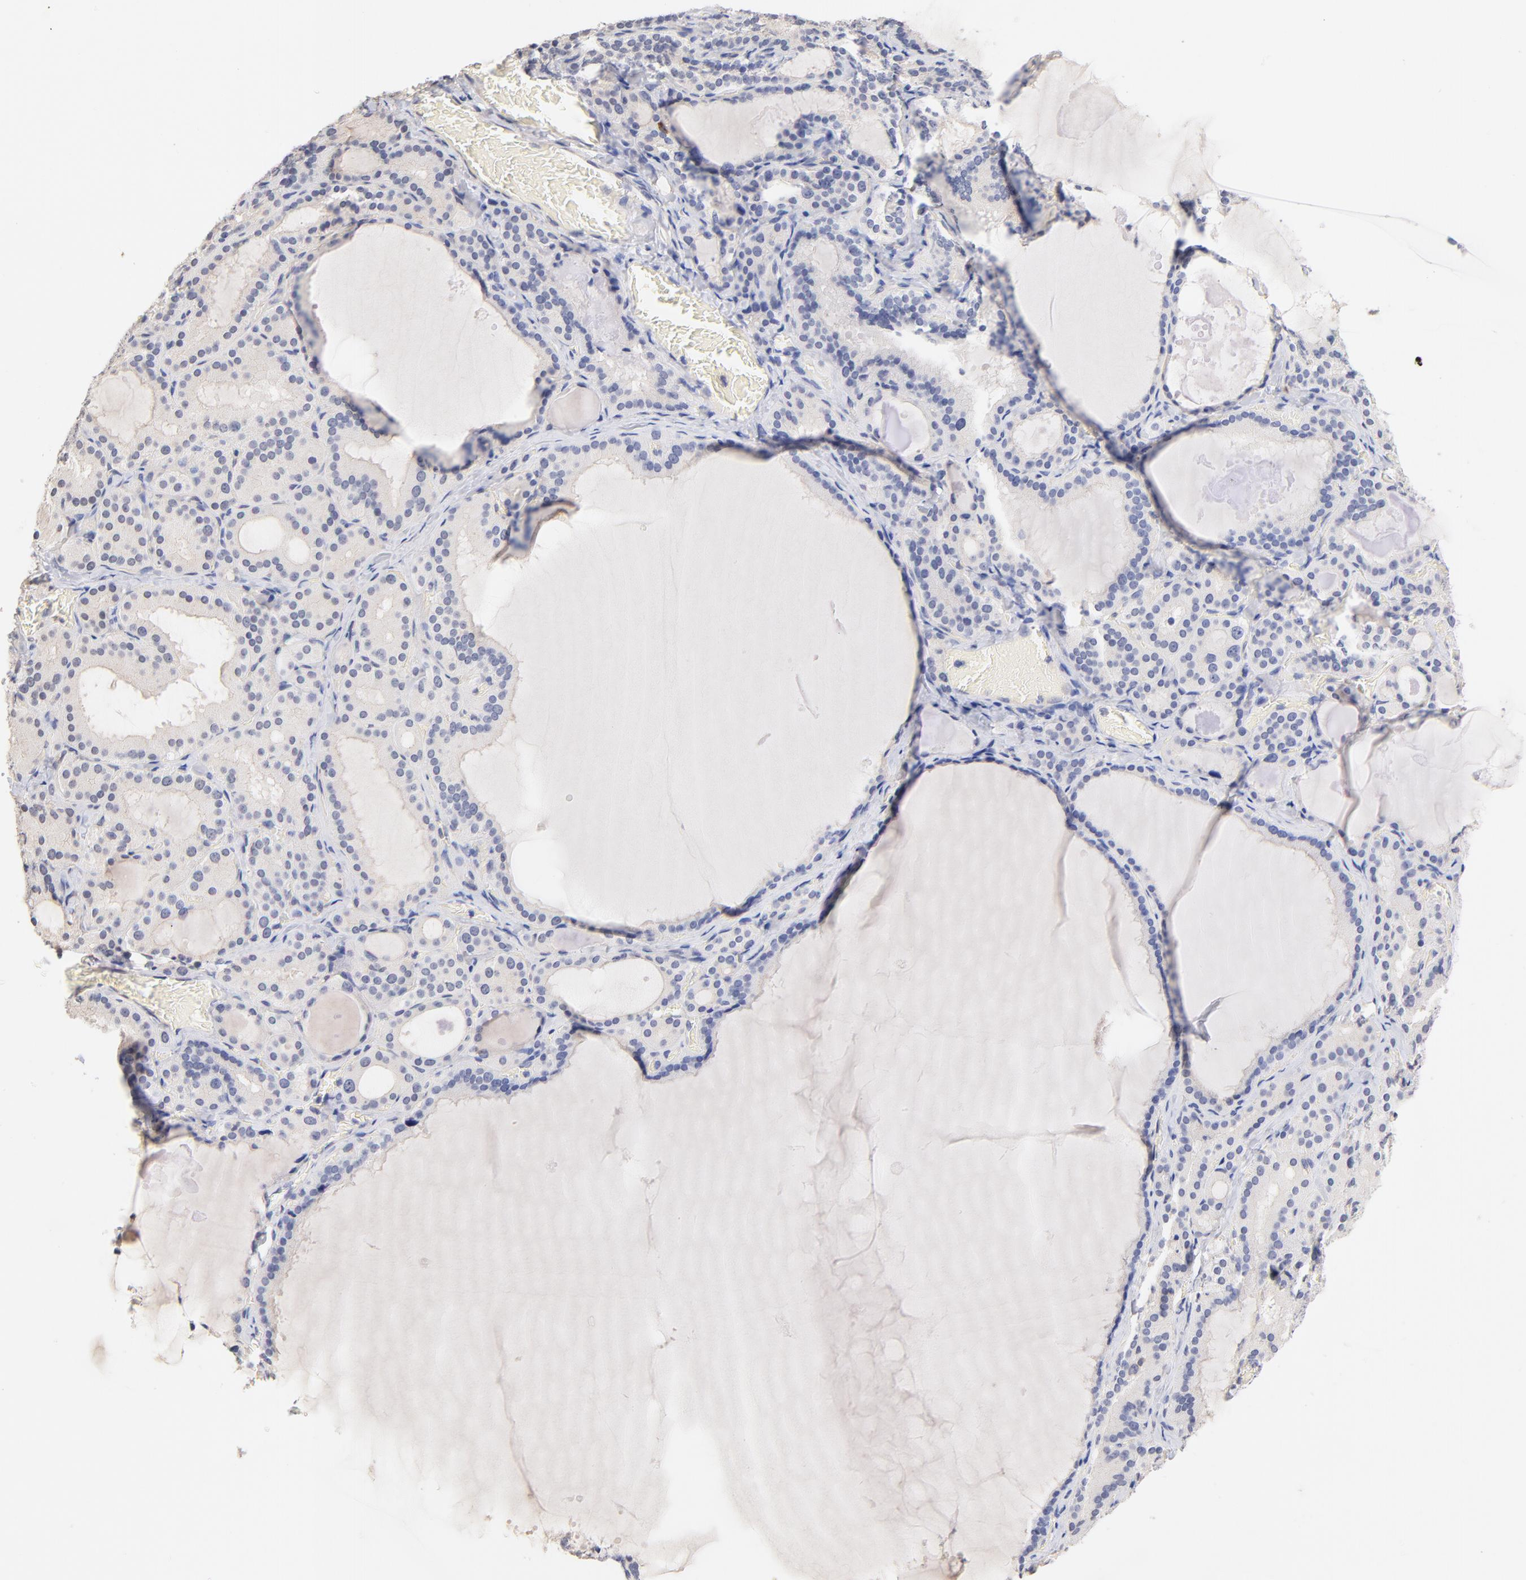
{"staining": {"intensity": "negative", "quantity": "none", "location": "none"}, "tissue": "thyroid gland", "cell_type": "Glandular cells", "image_type": "normal", "snomed": [{"axis": "morphology", "description": "Normal tissue, NOS"}, {"axis": "topography", "description": "Thyroid gland"}], "caption": "Protein analysis of normal thyroid gland displays no significant positivity in glandular cells.", "gene": "RIBC2", "patient": {"sex": "female", "age": 33}}